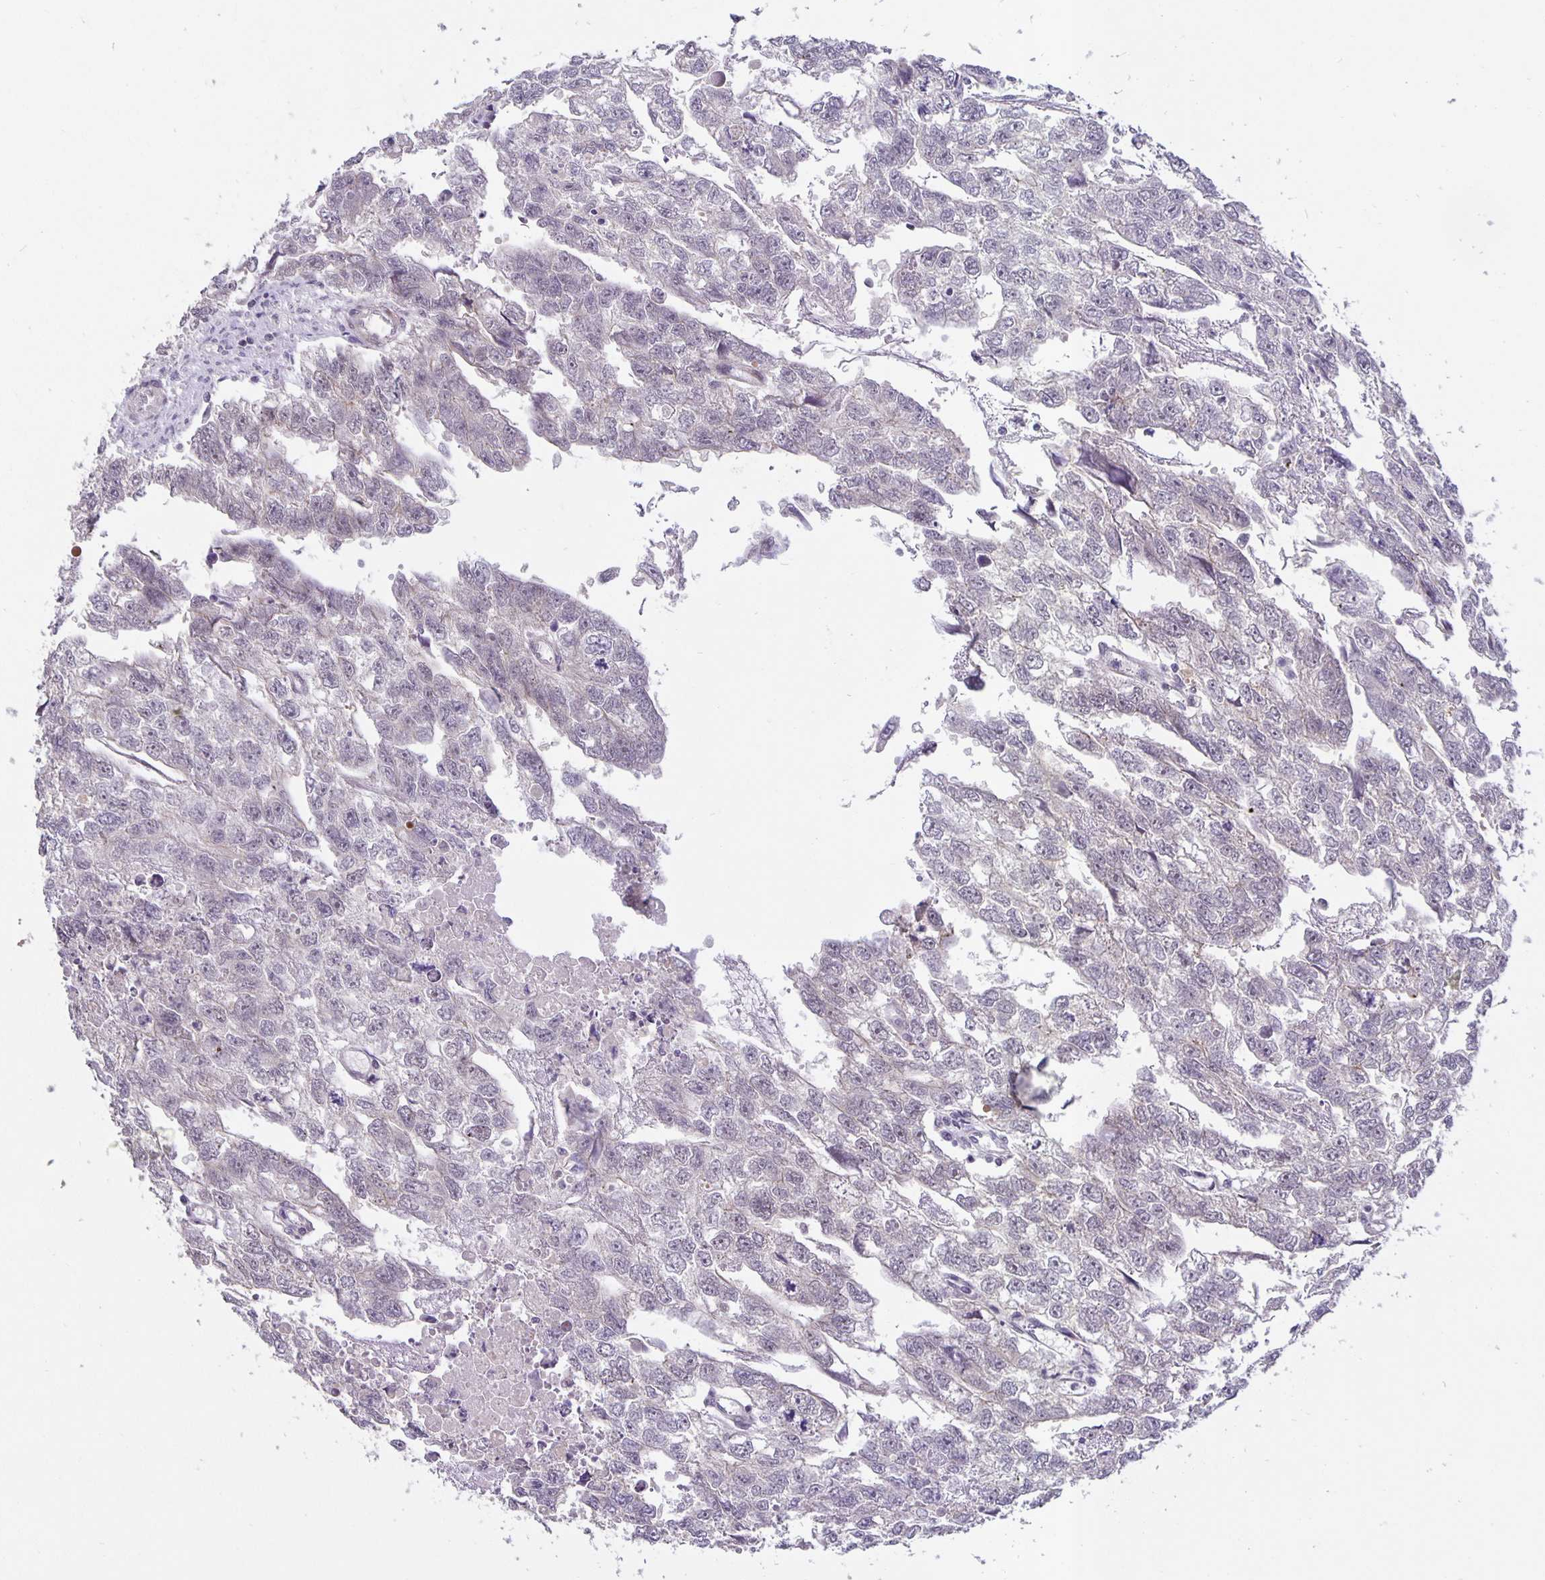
{"staining": {"intensity": "negative", "quantity": "none", "location": "none"}, "tissue": "testis cancer", "cell_type": "Tumor cells", "image_type": "cancer", "snomed": [{"axis": "morphology", "description": "Carcinoma, Embryonal, NOS"}, {"axis": "morphology", "description": "Teratoma, malignant, NOS"}, {"axis": "topography", "description": "Testis"}], "caption": "DAB (3,3'-diaminobenzidine) immunohistochemical staining of teratoma (malignant) (testis) reveals no significant staining in tumor cells.", "gene": "ARVCF", "patient": {"sex": "male", "age": 44}}